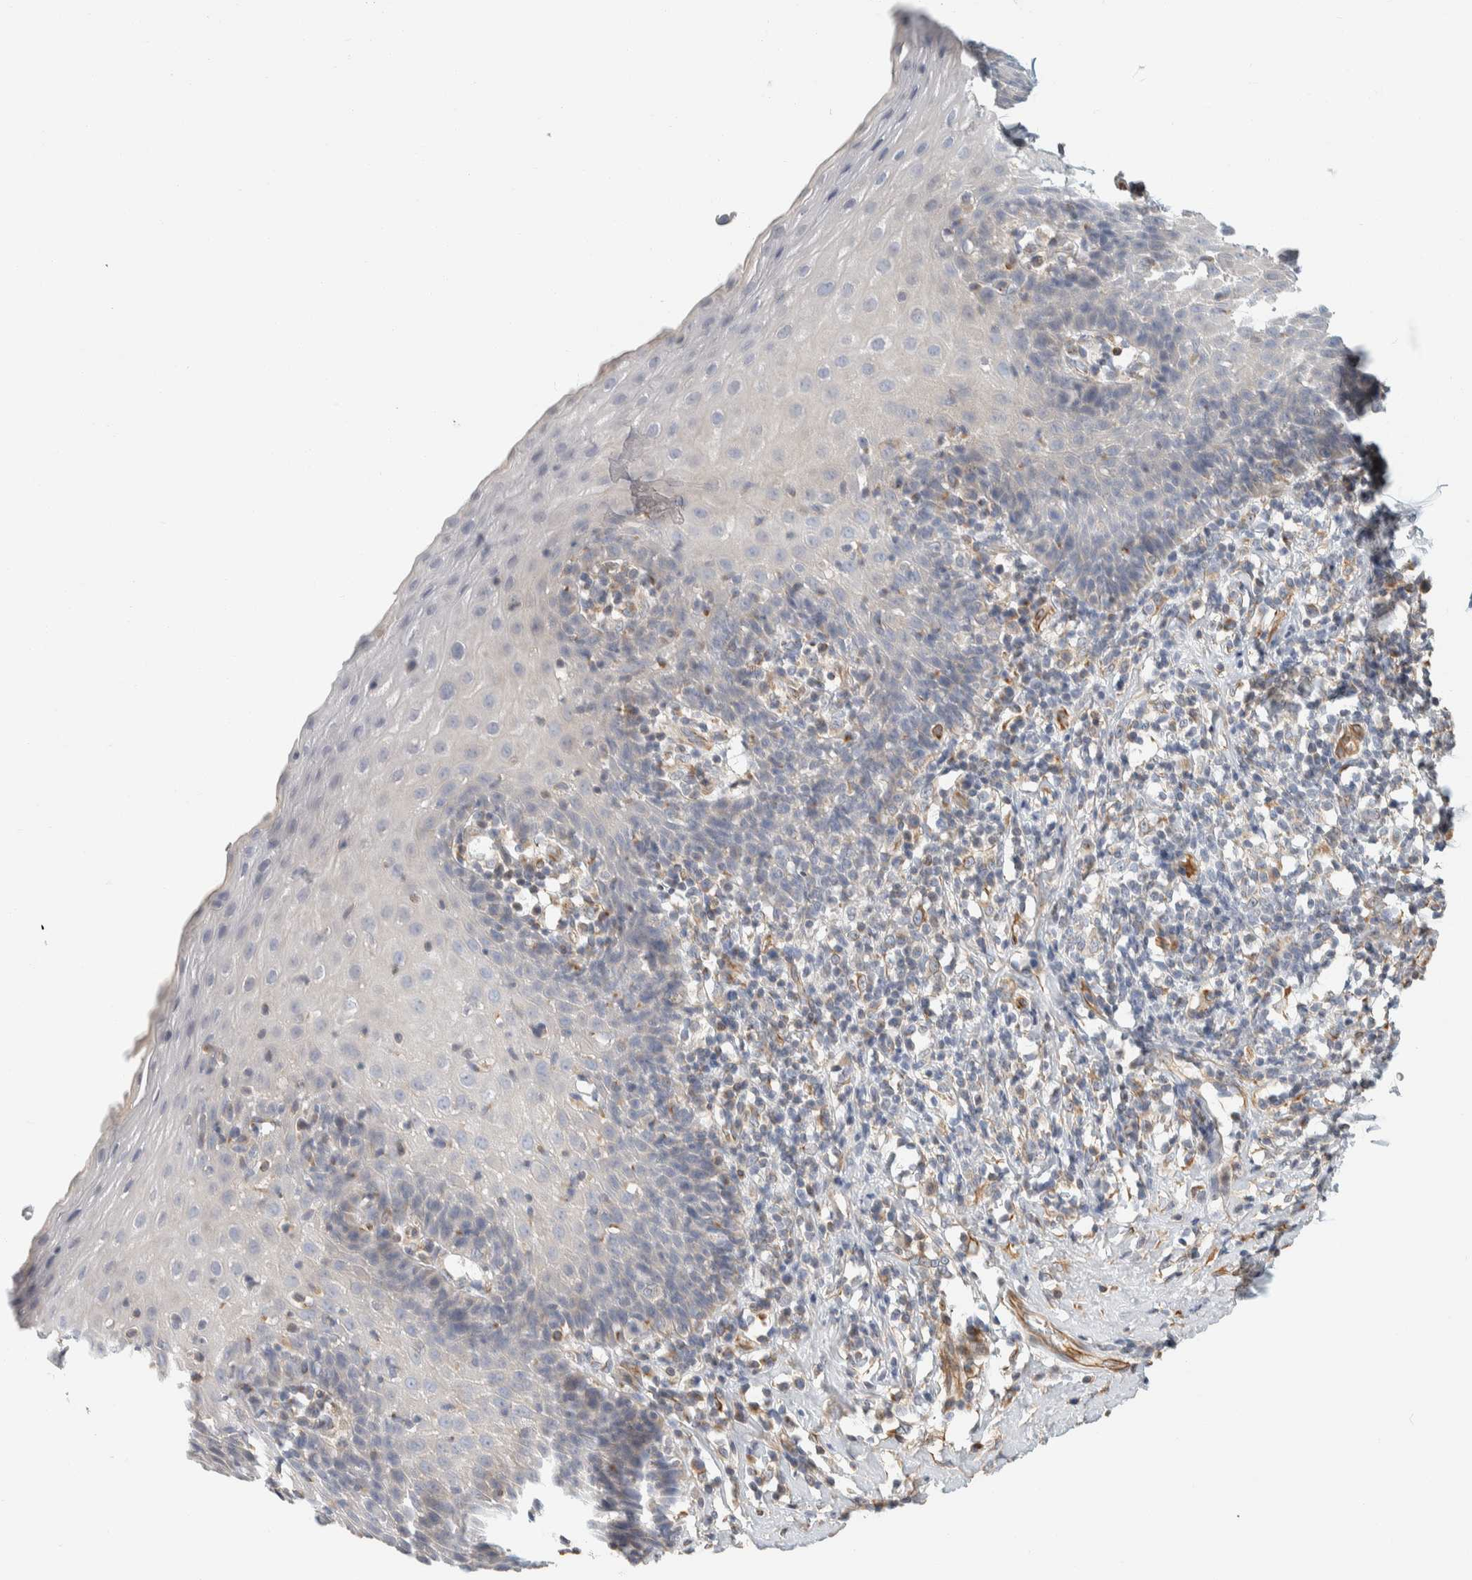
{"staining": {"intensity": "negative", "quantity": "none", "location": "none"}, "tissue": "esophagus", "cell_type": "Squamous epithelial cells", "image_type": "normal", "snomed": [{"axis": "morphology", "description": "Normal tissue, NOS"}, {"axis": "topography", "description": "Esophagus"}], "caption": "Human esophagus stained for a protein using immunohistochemistry exhibits no expression in squamous epithelial cells.", "gene": "CDR2", "patient": {"sex": "female", "age": 61}}